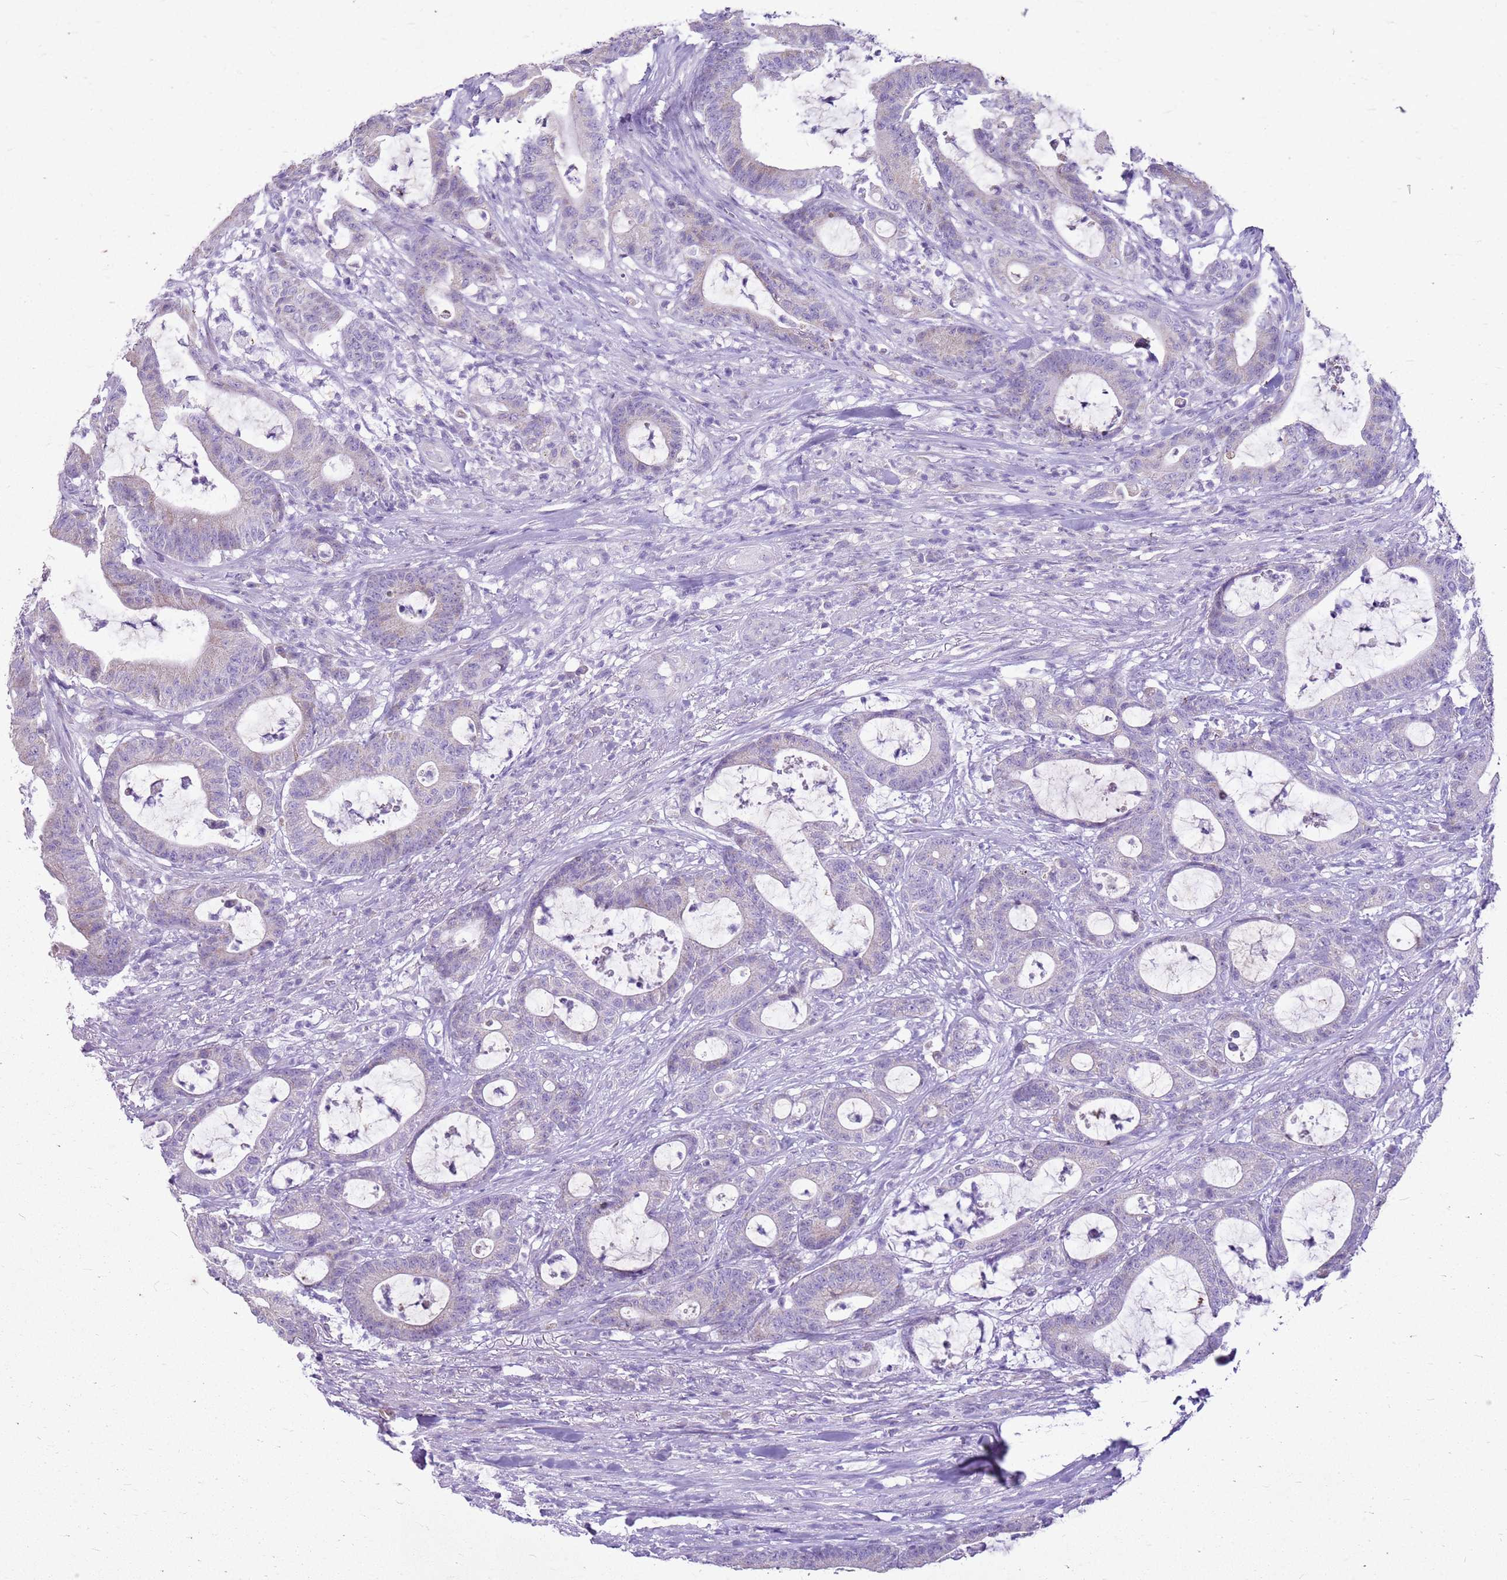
{"staining": {"intensity": "negative", "quantity": "none", "location": "none"}, "tissue": "colorectal cancer", "cell_type": "Tumor cells", "image_type": "cancer", "snomed": [{"axis": "morphology", "description": "Adenocarcinoma, NOS"}, {"axis": "topography", "description": "Colon"}], "caption": "Immunohistochemical staining of colorectal adenocarcinoma demonstrates no significant positivity in tumor cells.", "gene": "FABP2", "patient": {"sex": "female", "age": 84}}